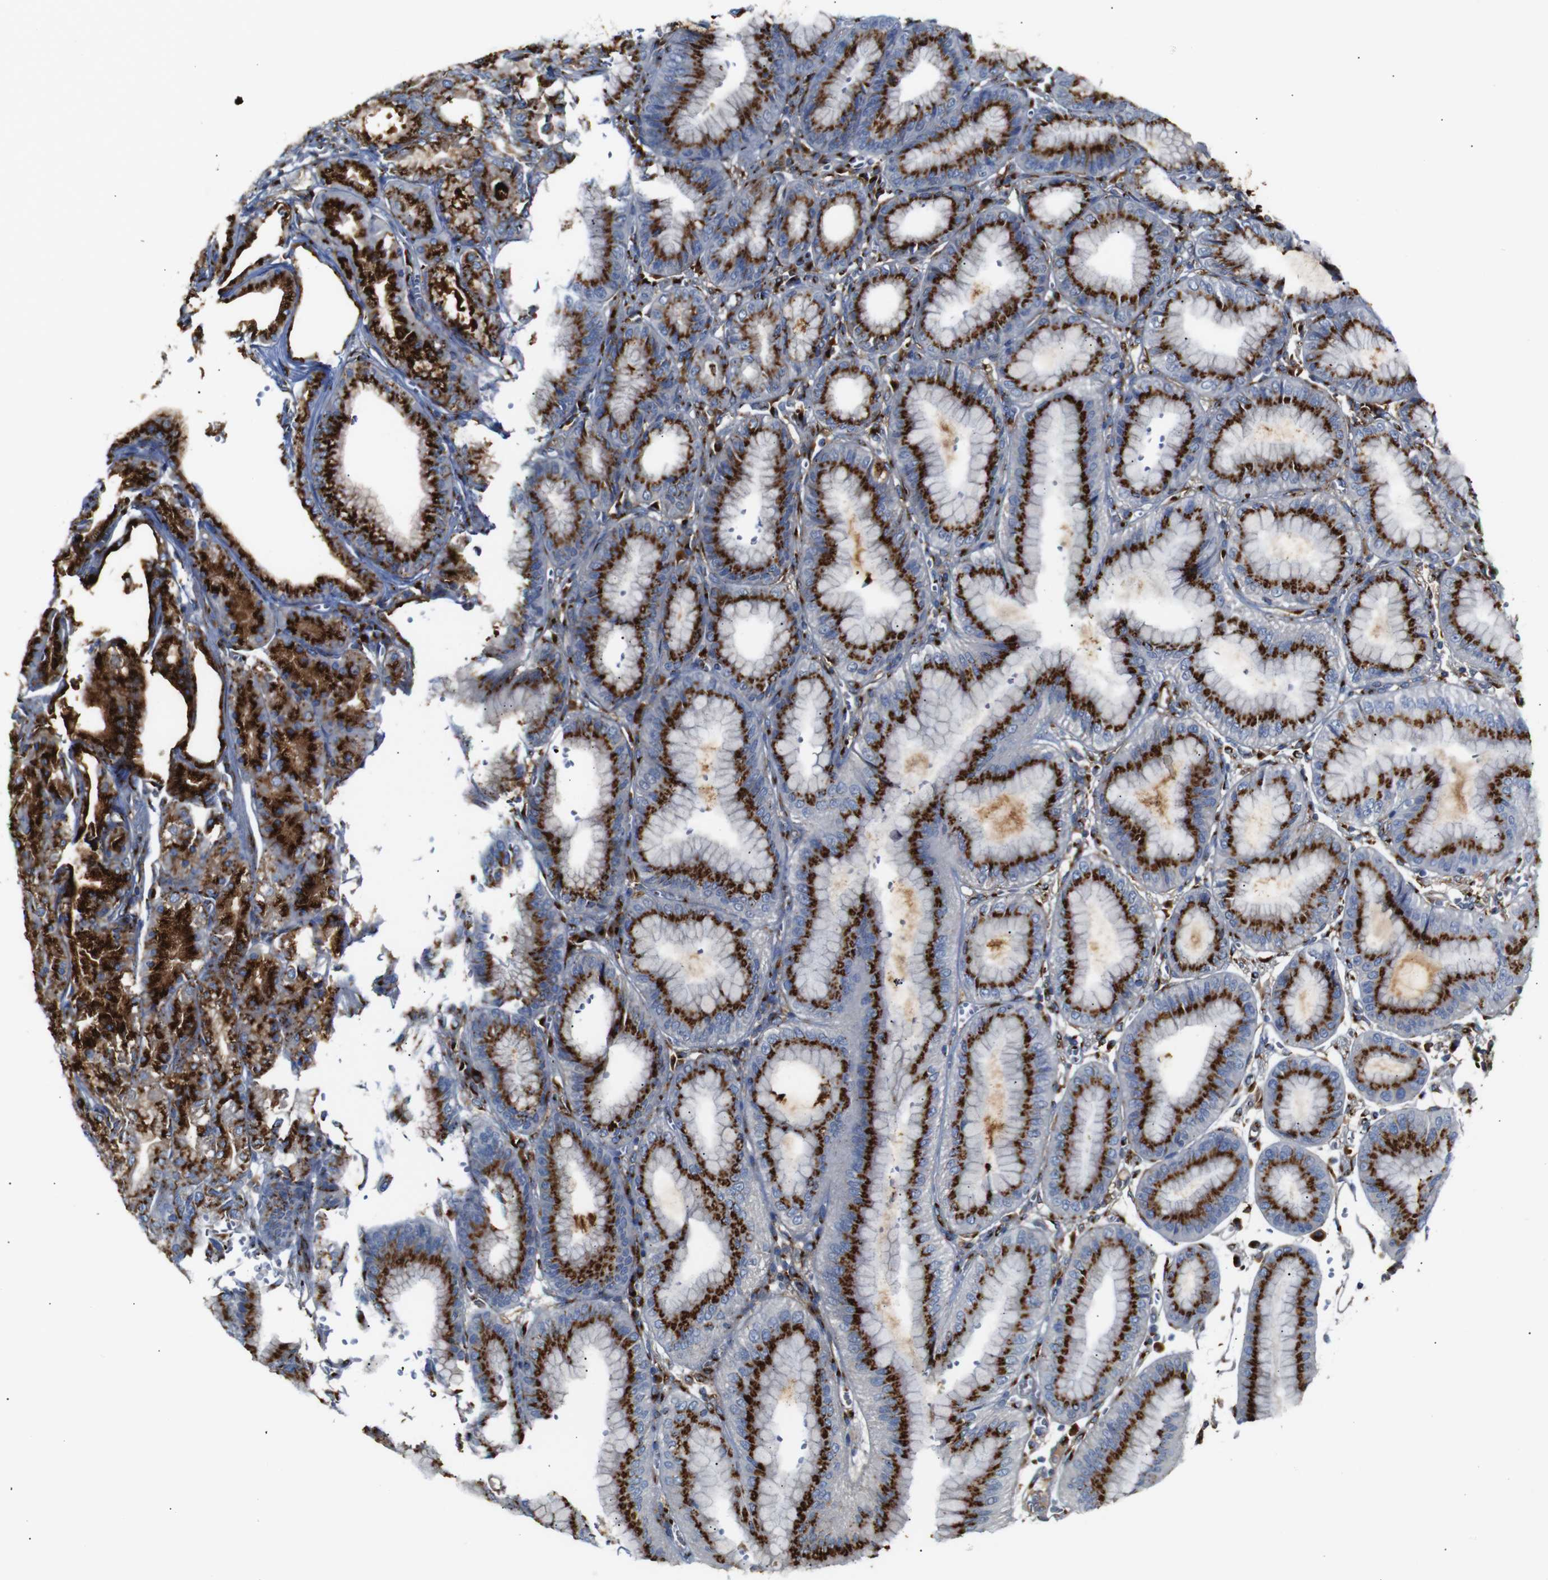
{"staining": {"intensity": "strong", "quantity": ">75%", "location": "cytoplasmic/membranous"}, "tissue": "stomach", "cell_type": "Glandular cells", "image_type": "normal", "snomed": [{"axis": "morphology", "description": "Normal tissue, NOS"}, {"axis": "topography", "description": "Stomach, lower"}], "caption": "Protein expression analysis of normal human stomach reveals strong cytoplasmic/membranous expression in approximately >75% of glandular cells. (IHC, brightfield microscopy, high magnification).", "gene": "TGOLN2", "patient": {"sex": "male", "age": 71}}